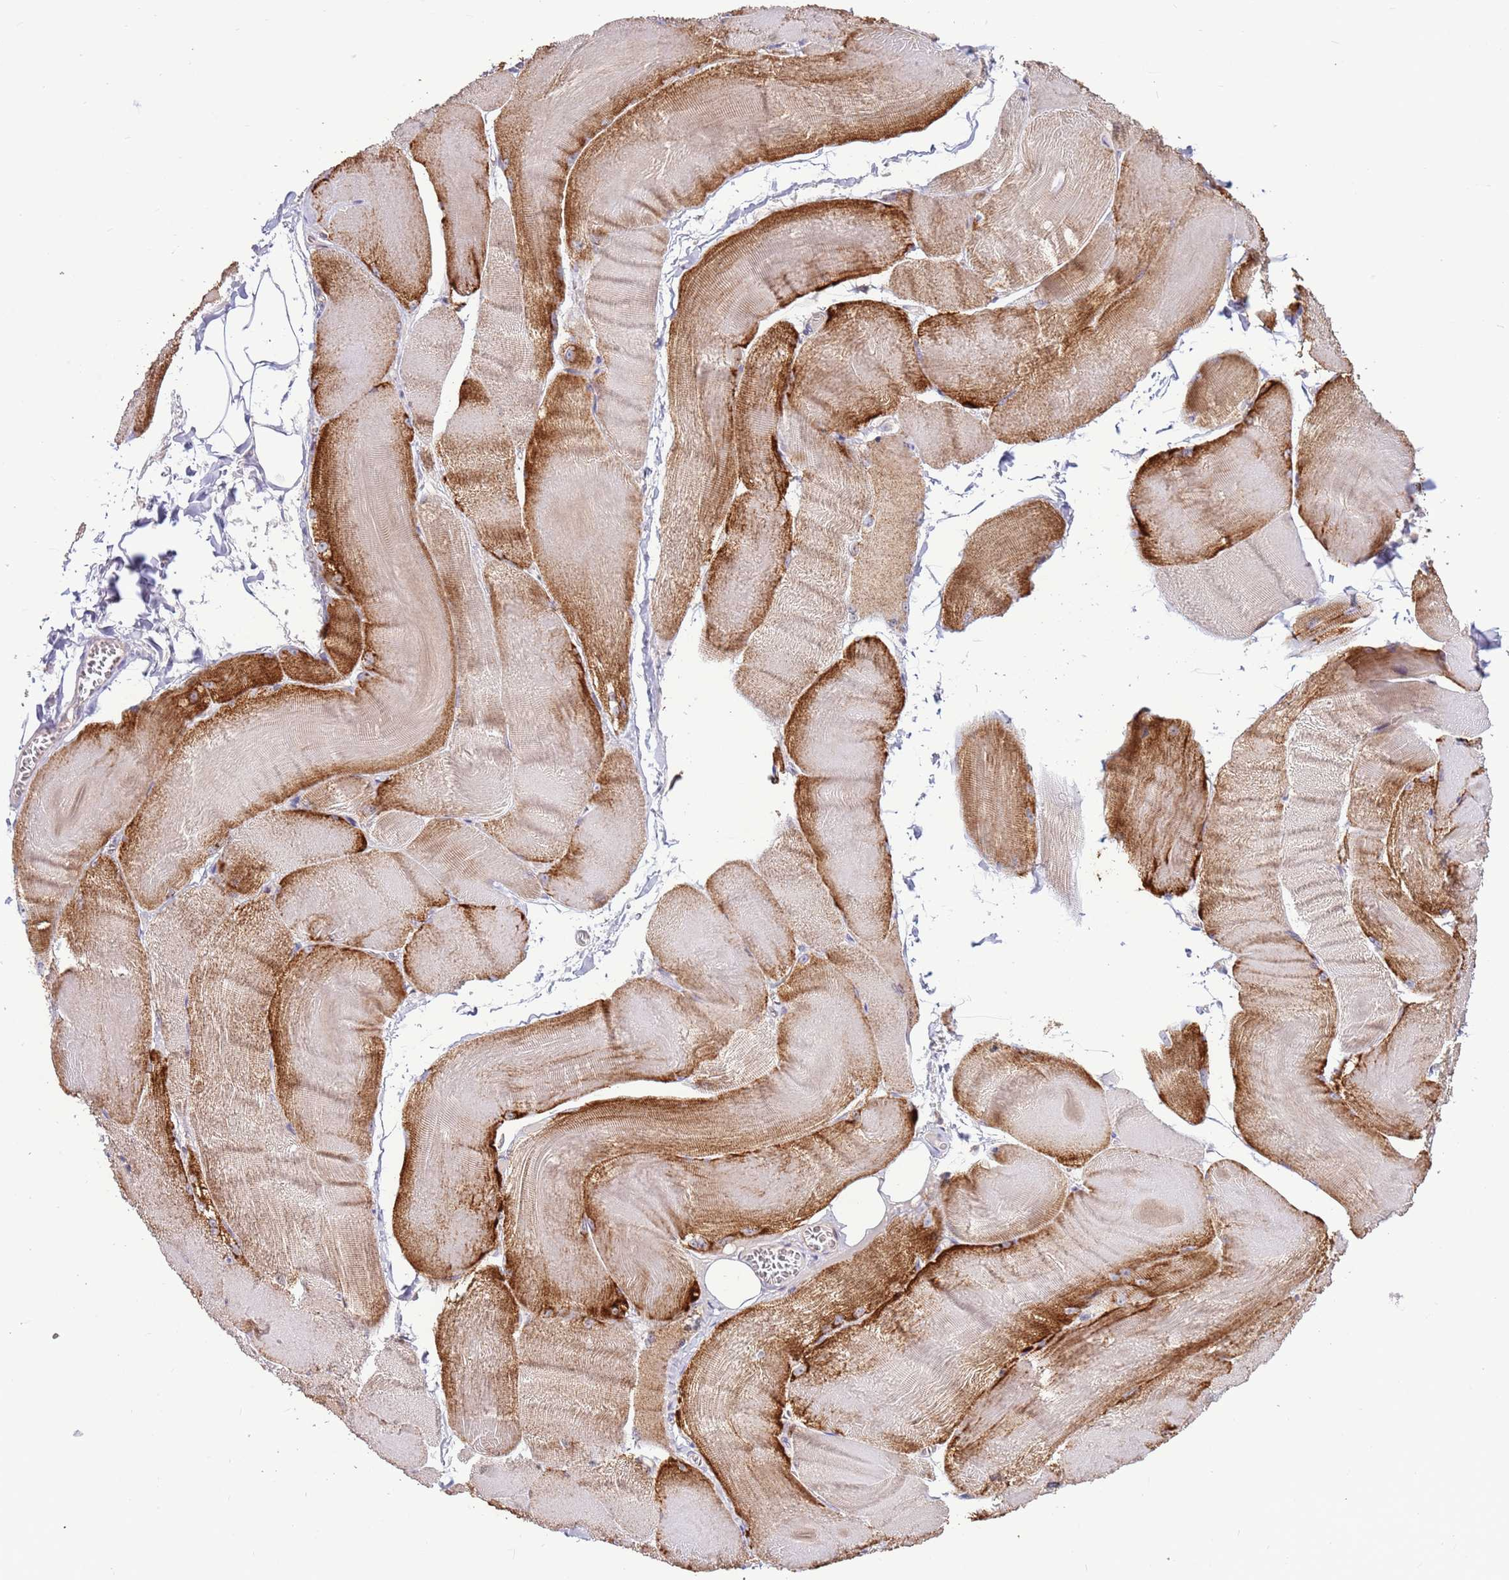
{"staining": {"intensity": "strong", "quantity": "<25%", "location": "cytoplasmic/membranous"}, "tissue": "skeletal muscle", "cell_type": "Myocytes", "image_type": "normal", "snomed": [{"axis": "morphology", "description": "Normal tissue, NOS"}, {"axis": "morphology", "description": "Basal cell carcinoma"}, {"axis": "topography", "description": "Skeletal muscle"}], "caption": "Skeletal muscle stained with immunohistochemistry displays strong cytoplasmic/membranous expression in approximately <25% of myocytes. (Brightfield microscopy of DAB IHC at high magnification).", "gene": "EVA1B", "patient": {"sex": "female", "age": 64}}